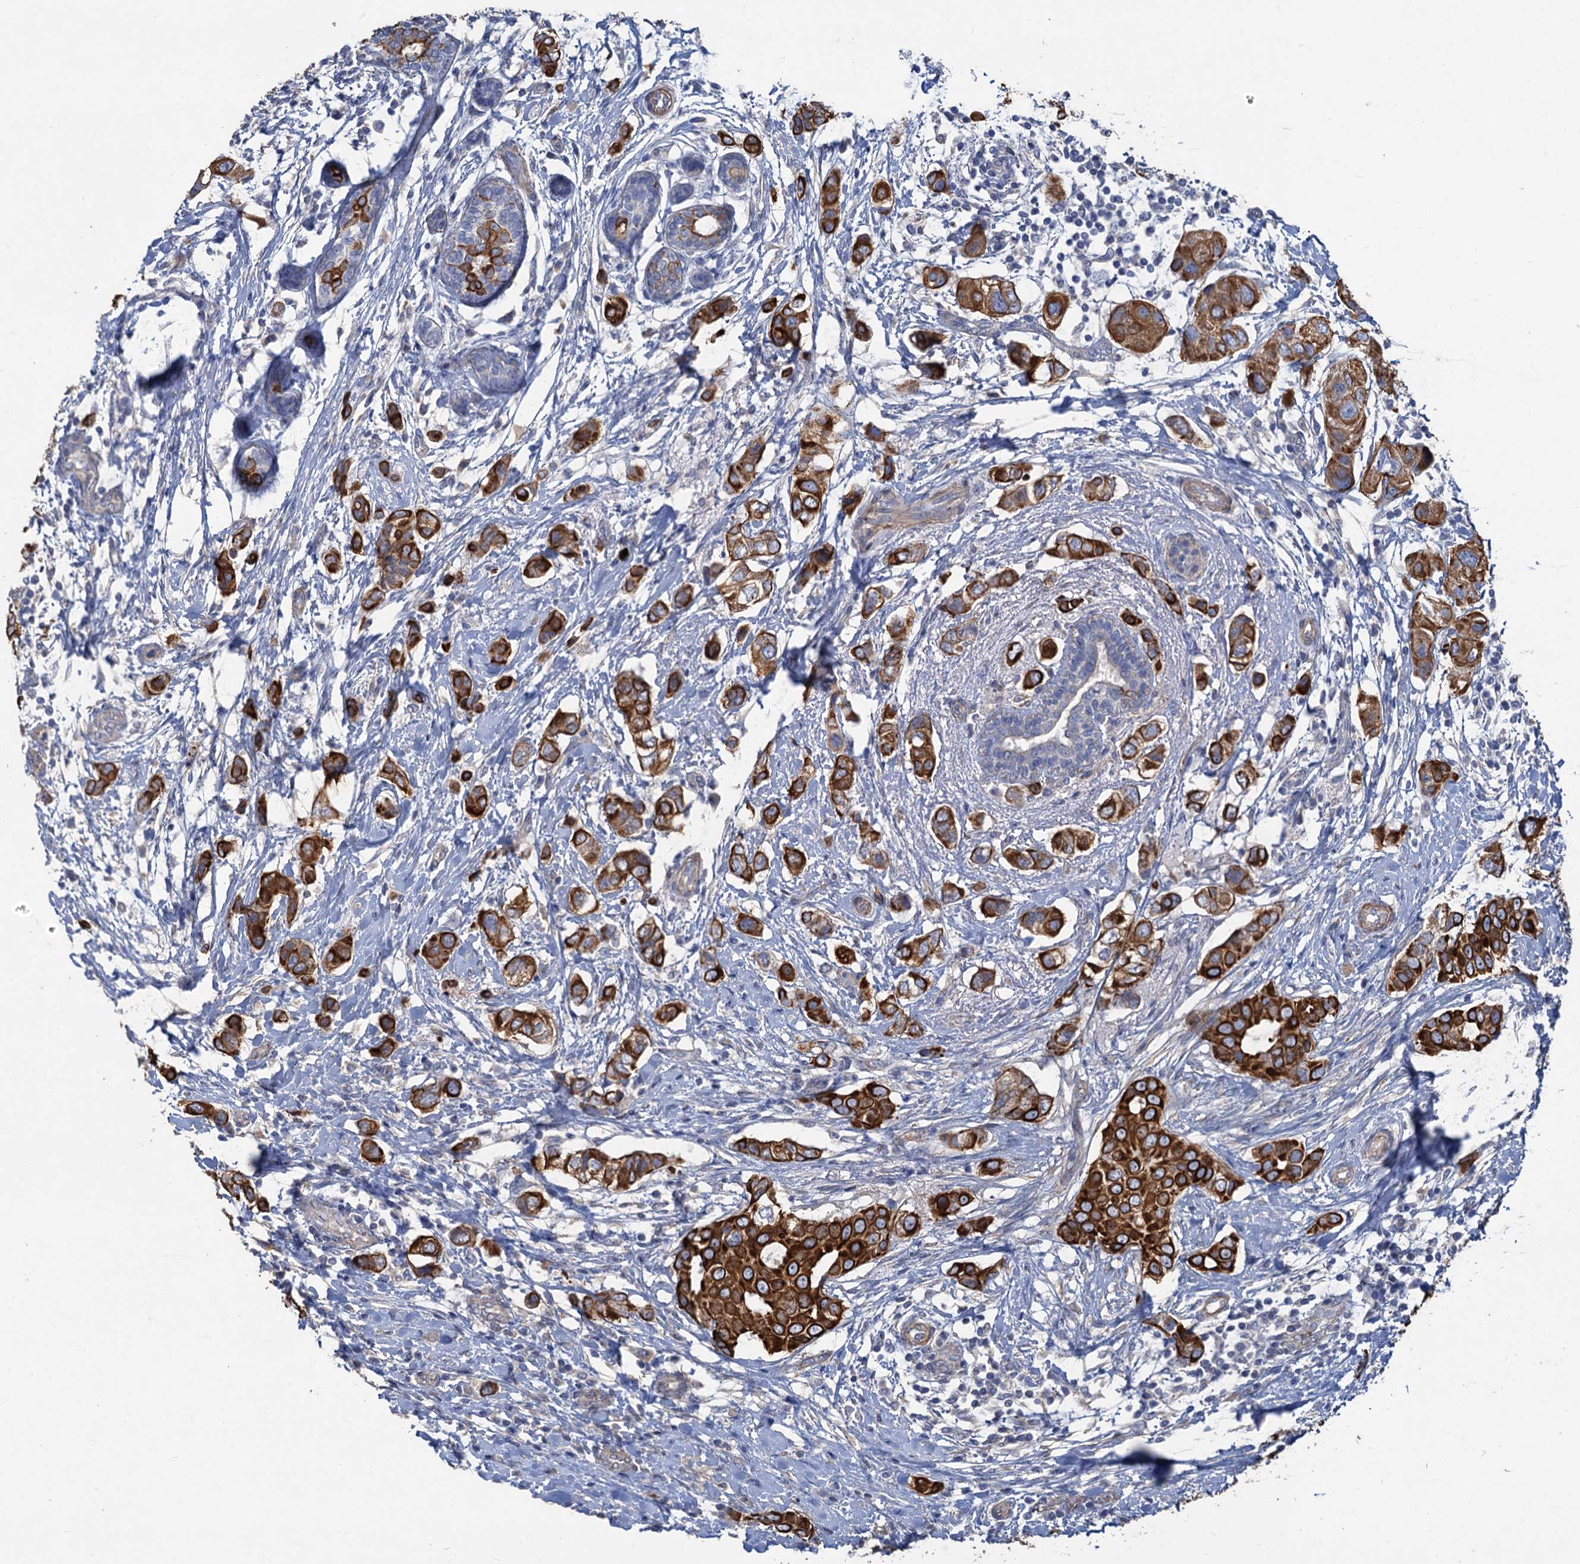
{"staining": {"intensity": "strong", "quantity": ">75%", "location": "cytoplasmic/membranous"}, "tissue": "breast cancer", "cell_type": "Tumor cells", "image_type": "cancer", "snomed": [{"axis": "morphology", "description": "Lobular carcinoma"}, {"axis": "topography", "description": "Breast"}], "caption": "The micrograph reveals staining of breast lobular carcinoma, revealing strong cytoplasmic/membranous protein expression (brown color) within tumor cells.", "gene": "SMCO3", "patient": {"sex": "female", "age": 51}}